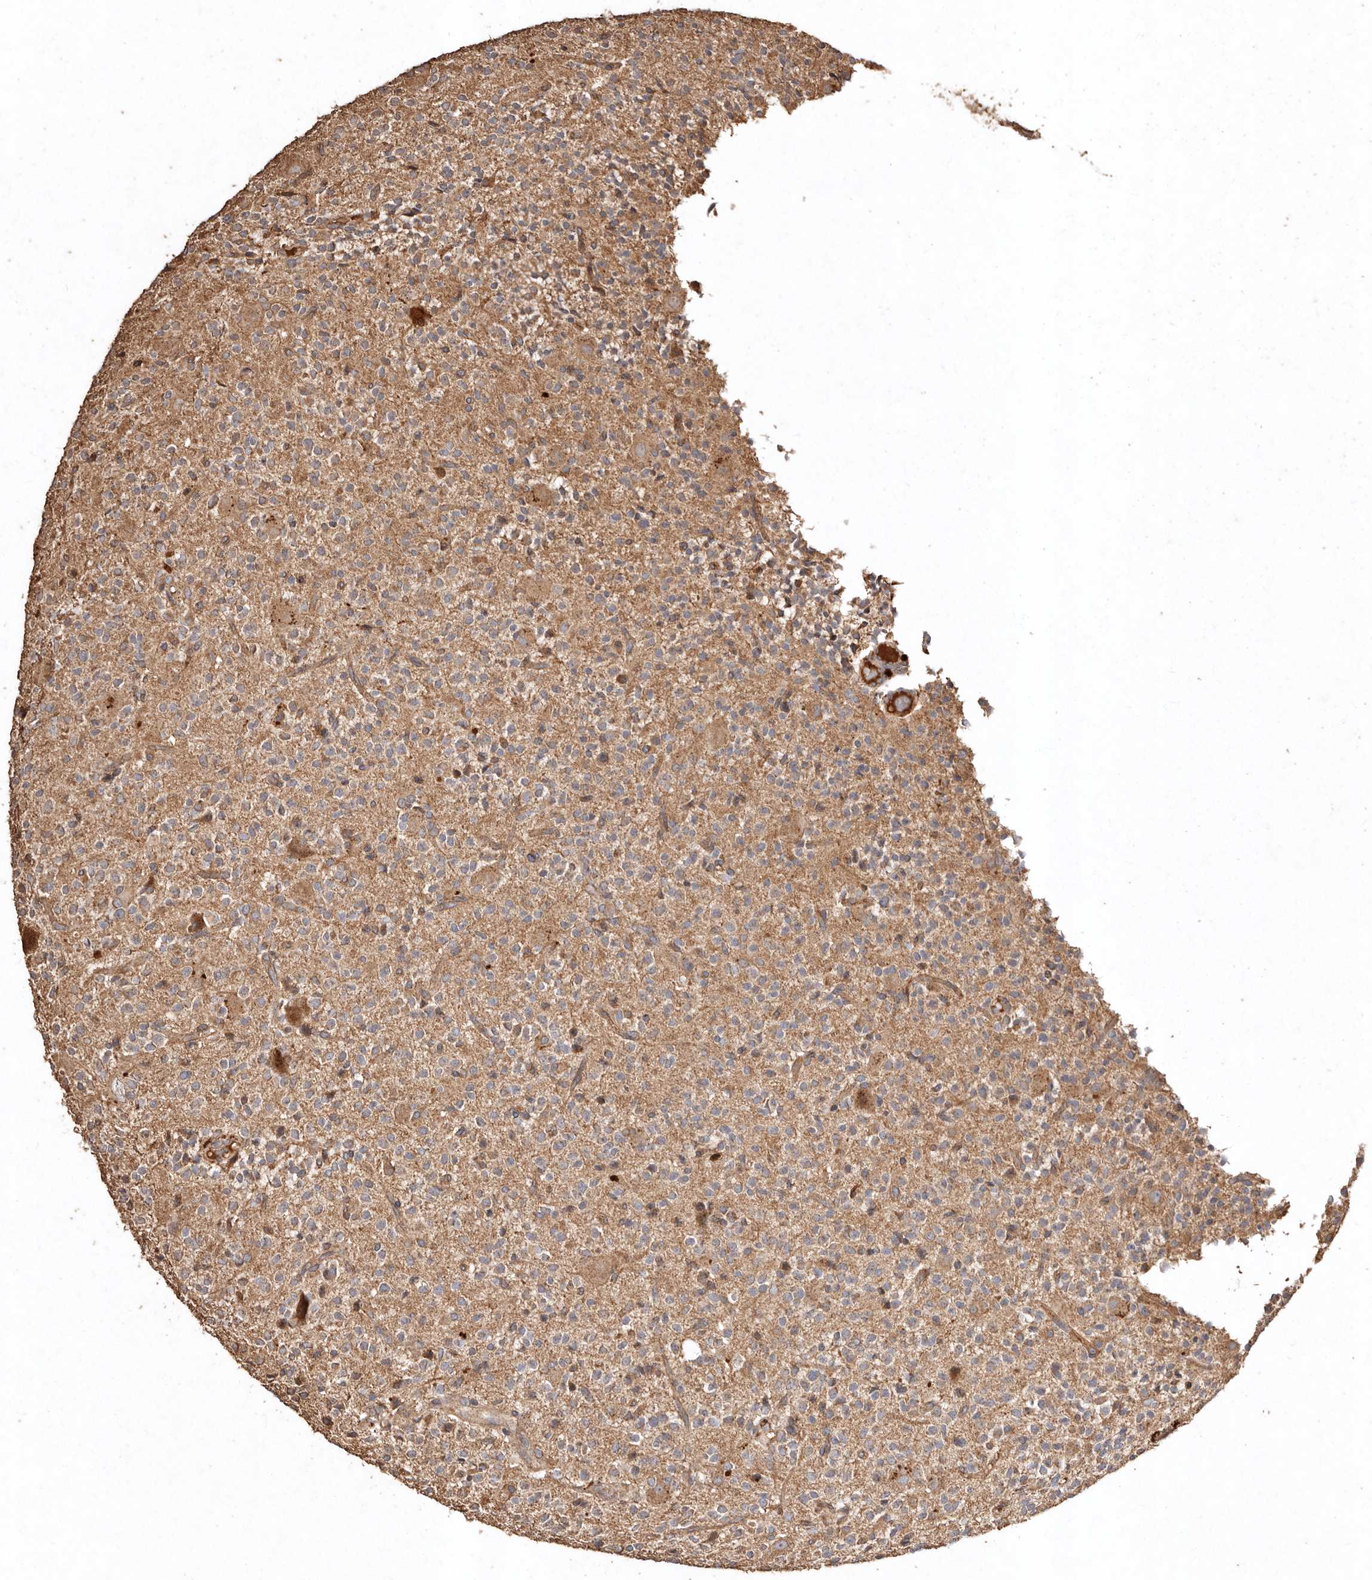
{"staining": {"intensity": "moderate", "quantity": ">75%", "location": "cytoplasmic/membranous"}, "tissue": "glioma", "cell_type": "Tumor cells", "image_type": "cancer", "snomed": [{"axis": "morphology", "description": "Glioma, malignant, High grade"}, {"axis": "topography", "description": "Brain"}], "caption": "Immunohistochemistry micrograph of glioma stained for a protein (brown), which reveals medium levels of moderate cytoplasmic/membranous staining in approximately >75% of tumor cells.", "gene": "FARS2", "patient": {"sex": "male", "age": 34}}